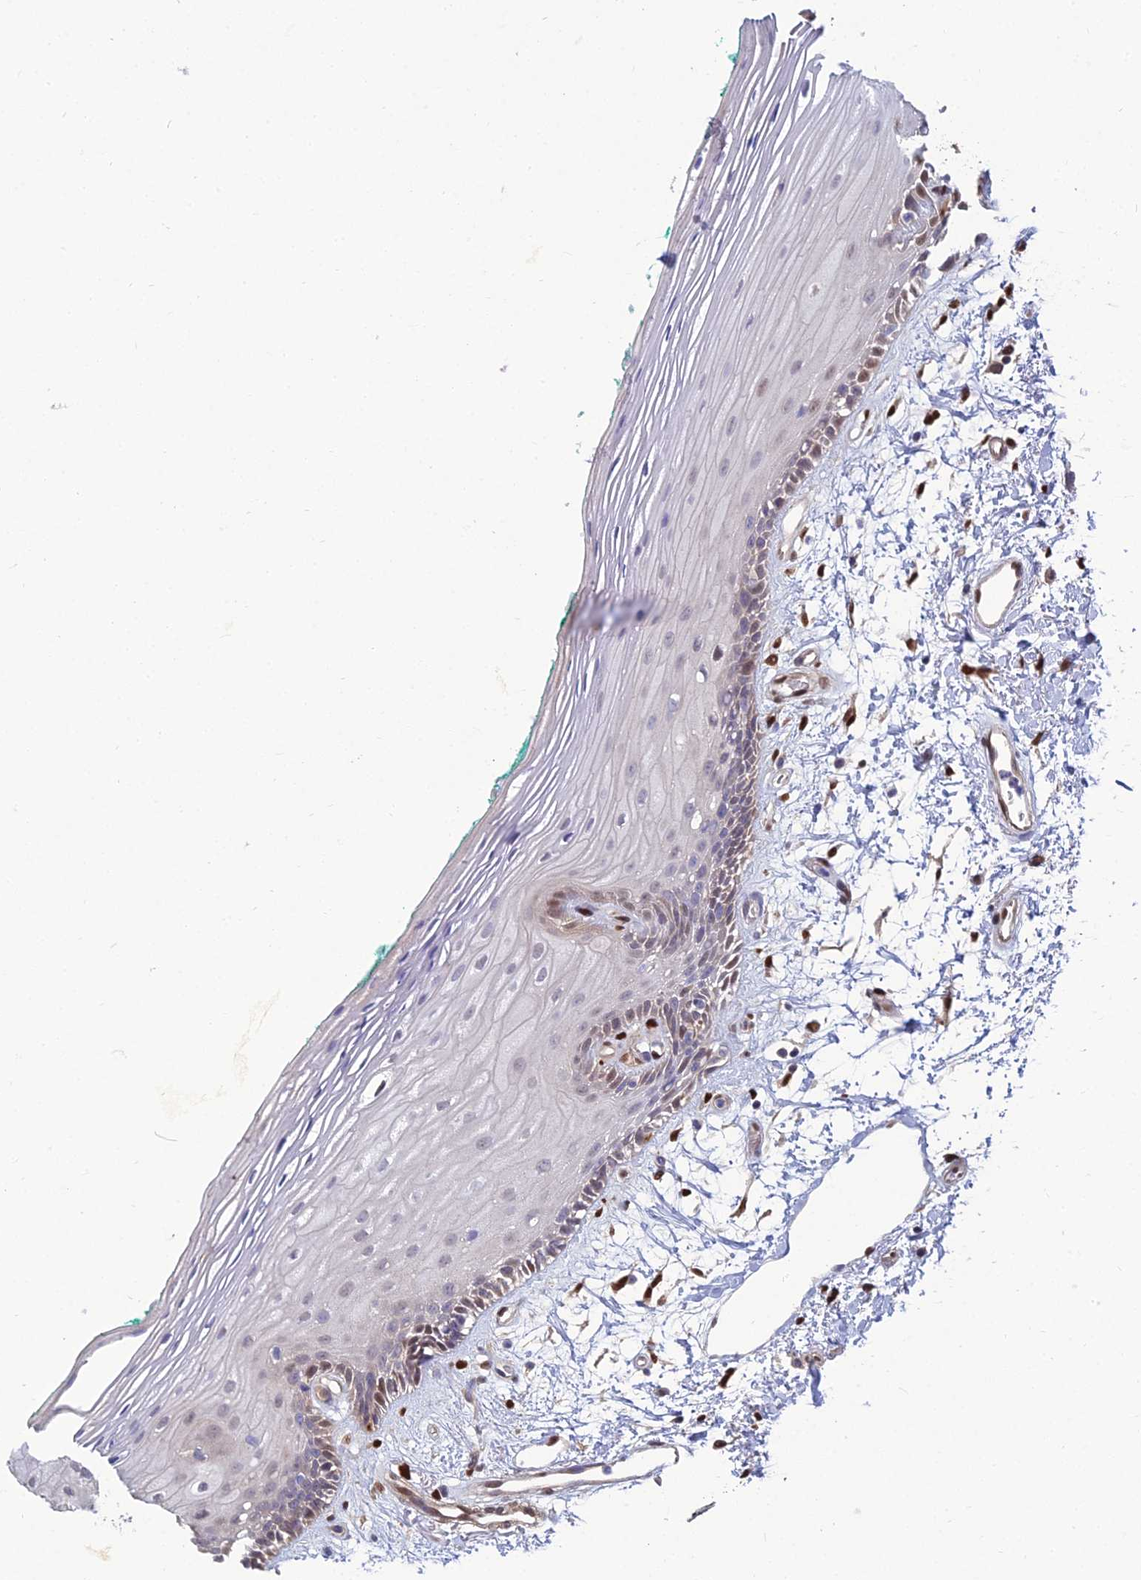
{"staining": {"intensity": "moderate", "quantity": "<25%", "location": "nuclear"}, "tissue": "oral mucosa", "cell_type": "Squamous epithelial cells", "image_type": "normal", "snomed": [{"axis": "morphology", "description": "Normal tissue, NOS"}, {"axis": "topography", "description": "Skeletal muscle"}, {"axis": "topography", "description": "Oral tissue"}, {"axis": "topography", "description": "Peripheral nerve tissue"}], "caption": "Protein positivity by immunohistochemistry (IHC) exhibits moderate nuclear expression in about <25% of squamous epithelial cells in unremarkable oral mucosa. The staining is performed using DAB brown chromogen to label protein expression. The nuclei are counter-stained blue using hematoxylin.", "gene": "DNPEP", "patient": {"sex": "female", "age": 84}}